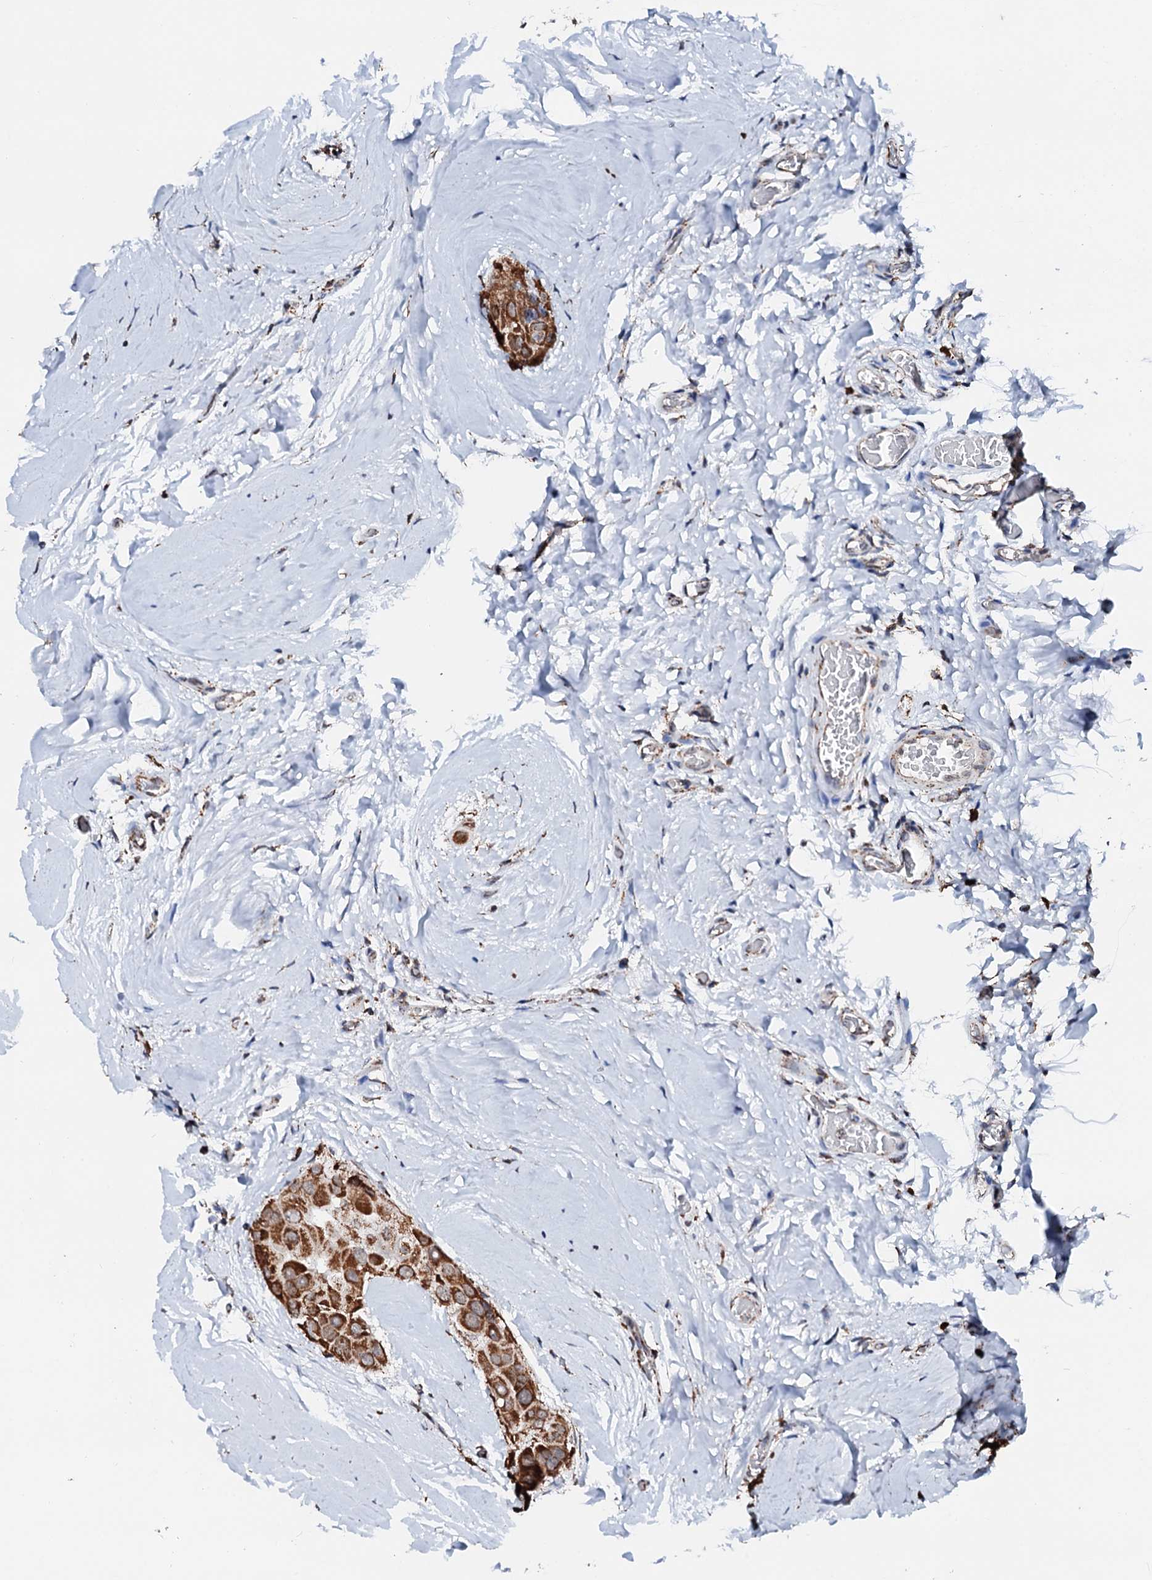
{"staining": {"intensity": "strong", "quantity": ">75%", "location": "cytoplasmic/membranous"}, "tissue": "thyroid cancer", "cell_type": "Tumor cells", "image_type": "cancer", "snomed": [{"axis": "morphology", "description": "Papillary adenocarcinoma, NOS"}, {"axis": "topography", "description": "Thyroid gland"}], "caption": "A high-resolution histopathology image shows immunohistochemistry staining of thyroid papillary adenocarcinoma, which exhibits strong cytoplasmic/membranous expression in approximately >75% of tumor cells.", "gene": "SECISBP2L", "patient": {"sex": "male", "age": 33}}